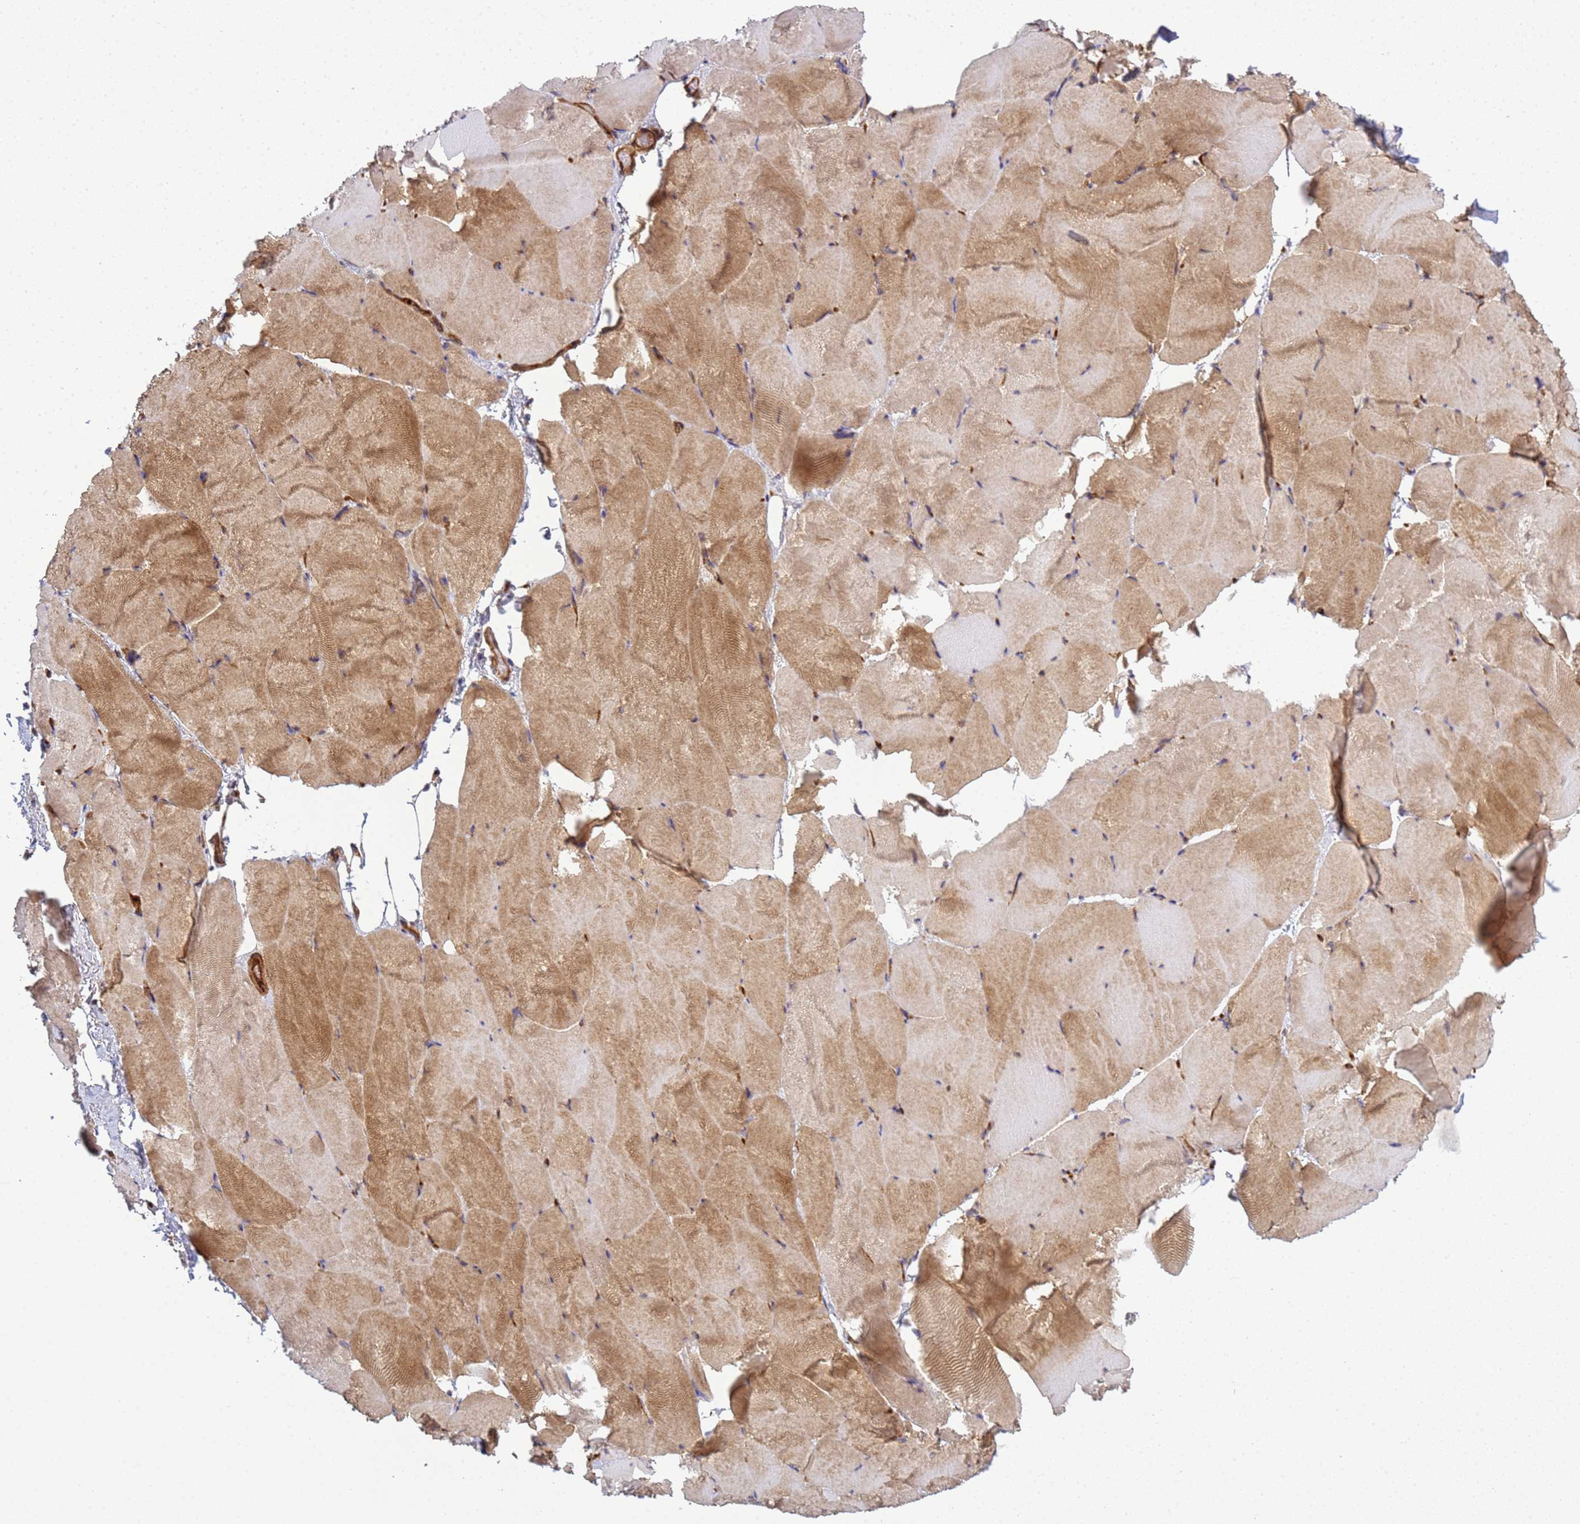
{"staining": {"intensity": "moderate", "quantity": "25%-75%", "location": "cytoplasmic/membranous"}, "tissue": "skeletal muscle", "cell_type": "Myocytes", "image_type": "normal", "snomed": [{"axis": "morphology", "description": "Normal tissue, NOS"}, {"axis": "topography", "description": "Skeletal muscle"}], "caption": "High-magnification brightfield microscopy of unremarkable skeletal muscle stained with DAB (brown) and counterstained with hematoxylin (blue). myocytes exhibit moderate cytoplasmic/membranous staining is appreciated in about25%-75% of cells.", "gene": "C8orf34", "patient": {"sex": "female", "age": 64}}